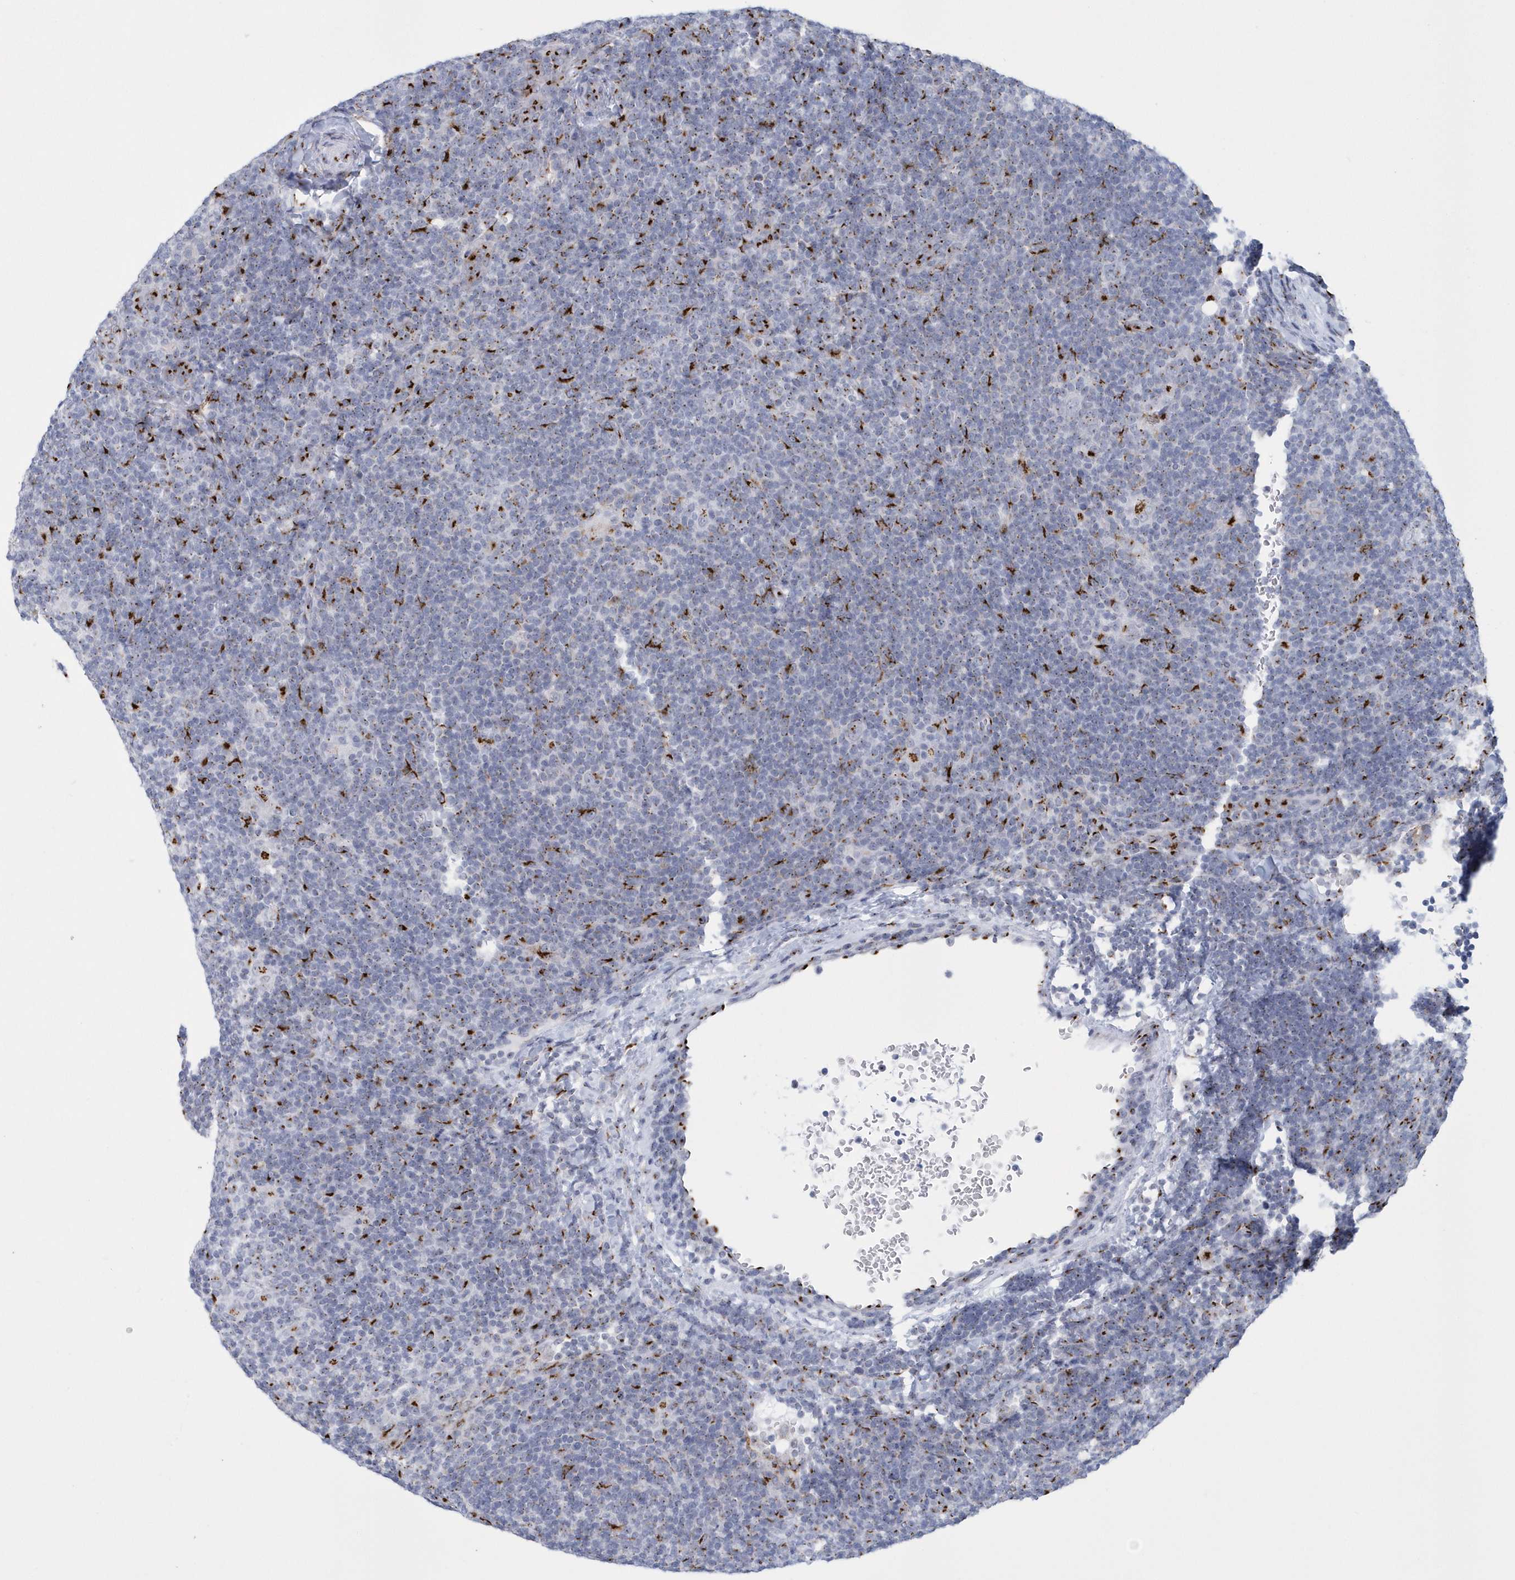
{"staining": {"intensity": "negative", "quantity": "none", "location": "none"}, "tissue": "lymphoma", "cell_type": "Tumor cells", "image_type": "cancer", "snomed": [{"axis": "morphology", "description": "Hodgkin's disease, NOS"}, {"axis": "topography", "description": "Lymph node"}], "caption": "This is a photomicrograph of immunohistochemistry (IHC) staining of lymphoma, which shows no expression in tumor cells.", "gene": "SLX9", "patient": {"sex": "female", "age": 57}}